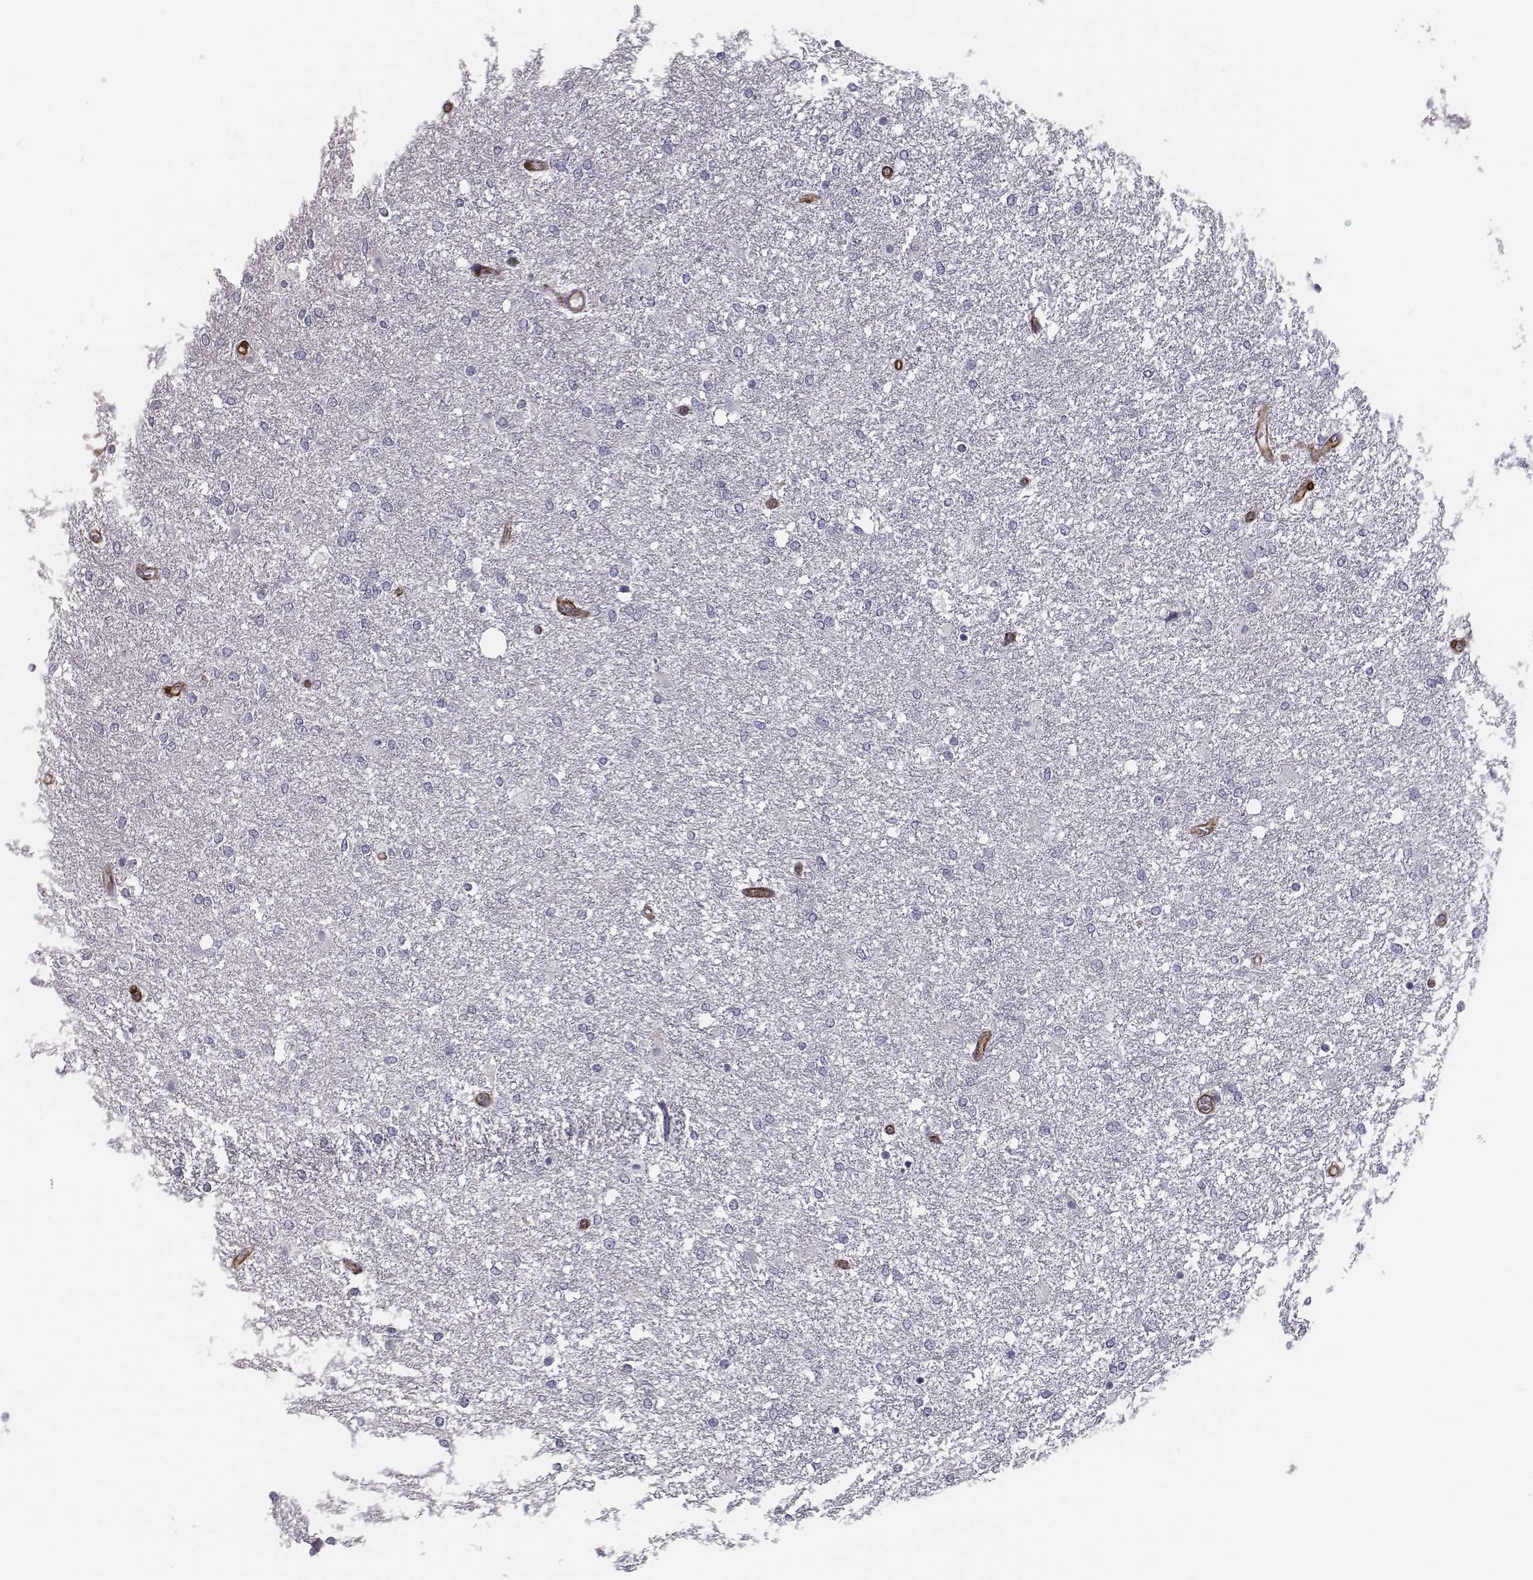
{"staining": {"intensity": "negative", "quantity": "none", "location": "none"}, "tissue": "glioma", "cell_type": "Tumor cells", "image_type": "cancer", "snomed": [{"axis": "morphology", "description": "Glioma, malignant, High grade"}, {"axis": "topography", "description": "Brain"}], "caption": "High magnification brightfield microscopy of malignant glioma (high-grade) stained with DAB (3,3'-diaminobenzidine) (brown) and counterstained with hematoxylin (blue): tumor cells show no significant staining.", "gene": "ISYNA1", "patient": {"sex": "female", "age": 61}}